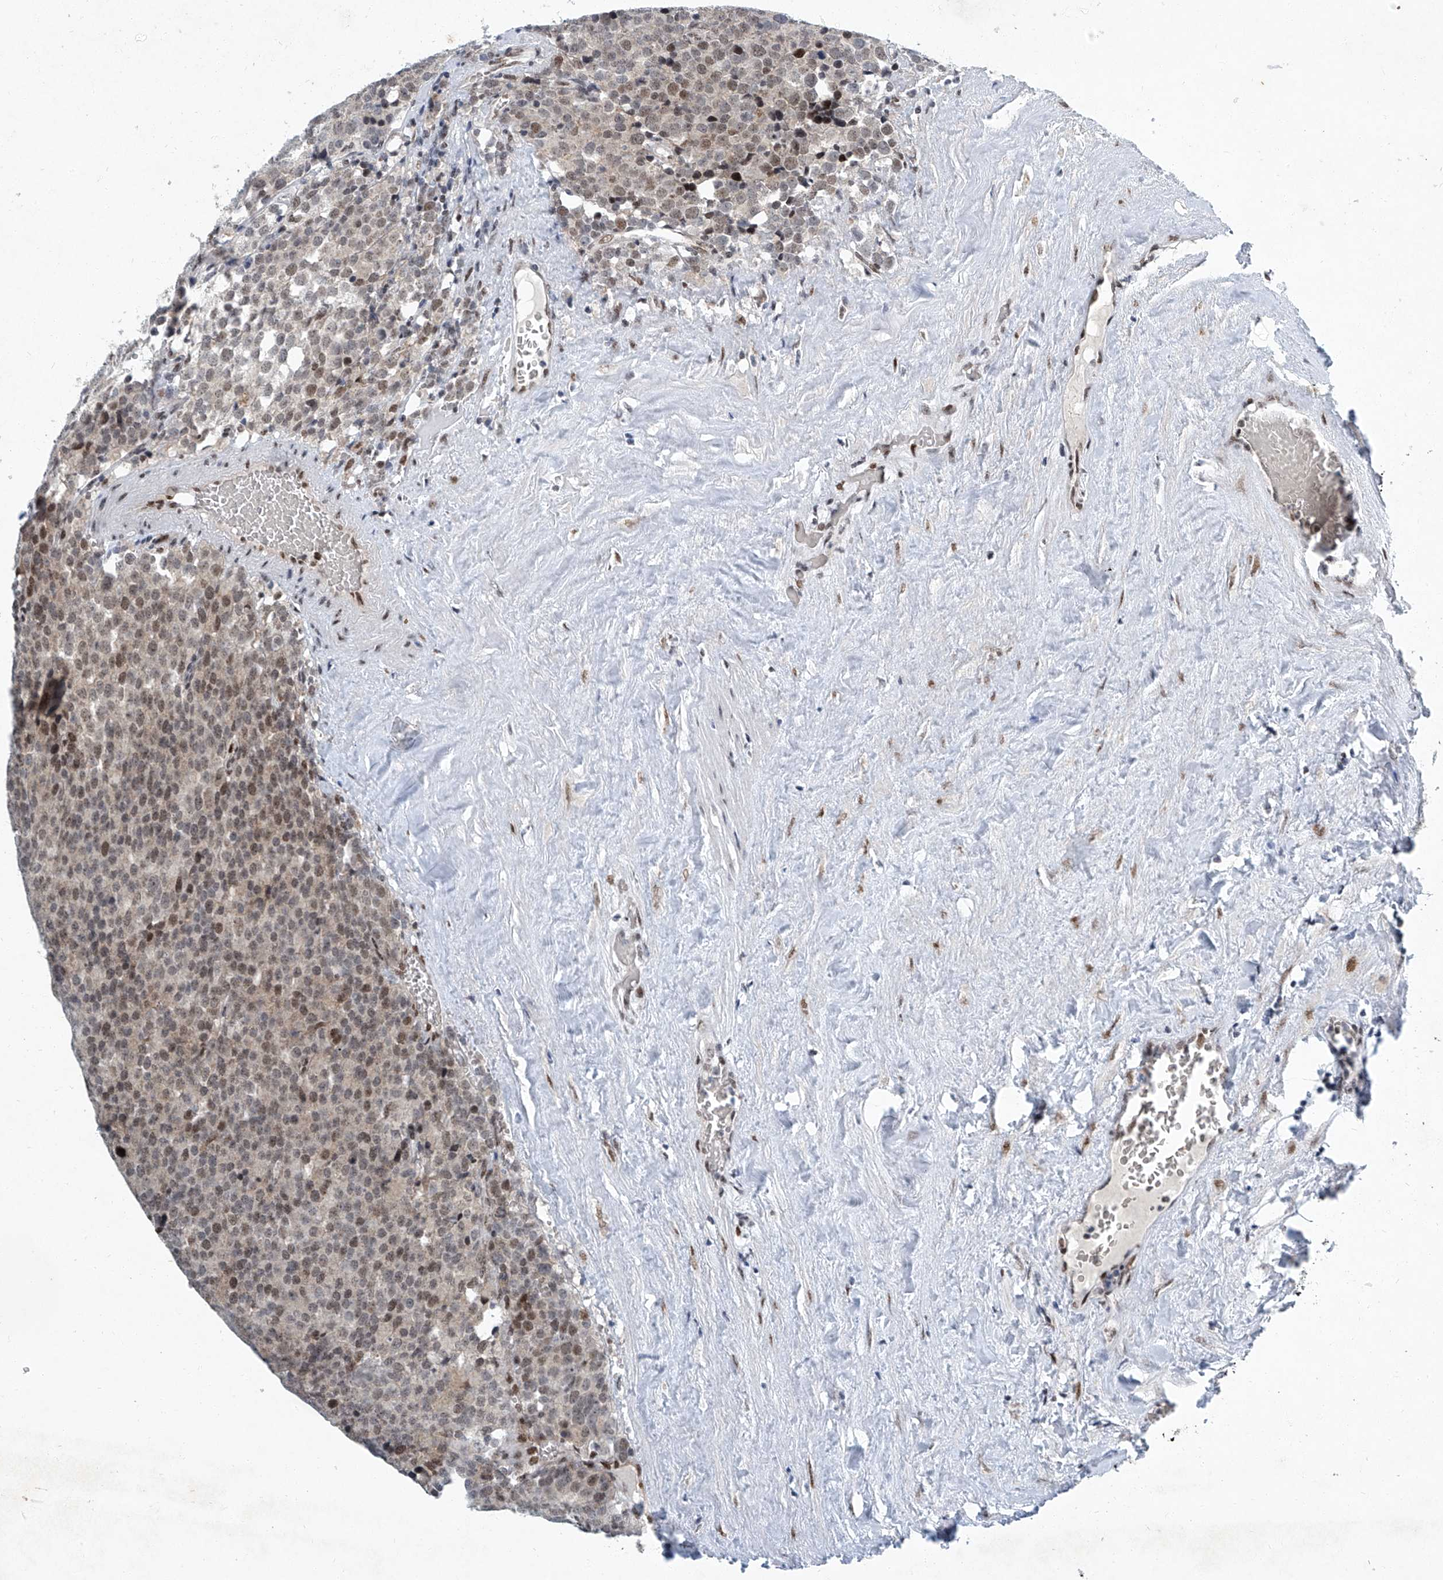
{"staining": {"intensity": "weak", "quantity": ">75%", "location": "nuclear"}, "tissue": "testis cancer", "cell_type": "Tumor cells", "image_type": "cancer", "snomed": [{"axis": "morphology", "description": "Seminoma, NOS"}, {"axis": "topography", "description": "Testis"}], "caption": "Tumor cells display low levels of weak nuclear expression in about >75% of cells in testis cancer. The staining was performed using DAB (3,3'-diaminobenzidine), with brown indicating positive protein expression. Nuclei are stained blue with hematoxylin.", "gene": "TFDP1", "patient": {"sex": "male", "age": 71}}